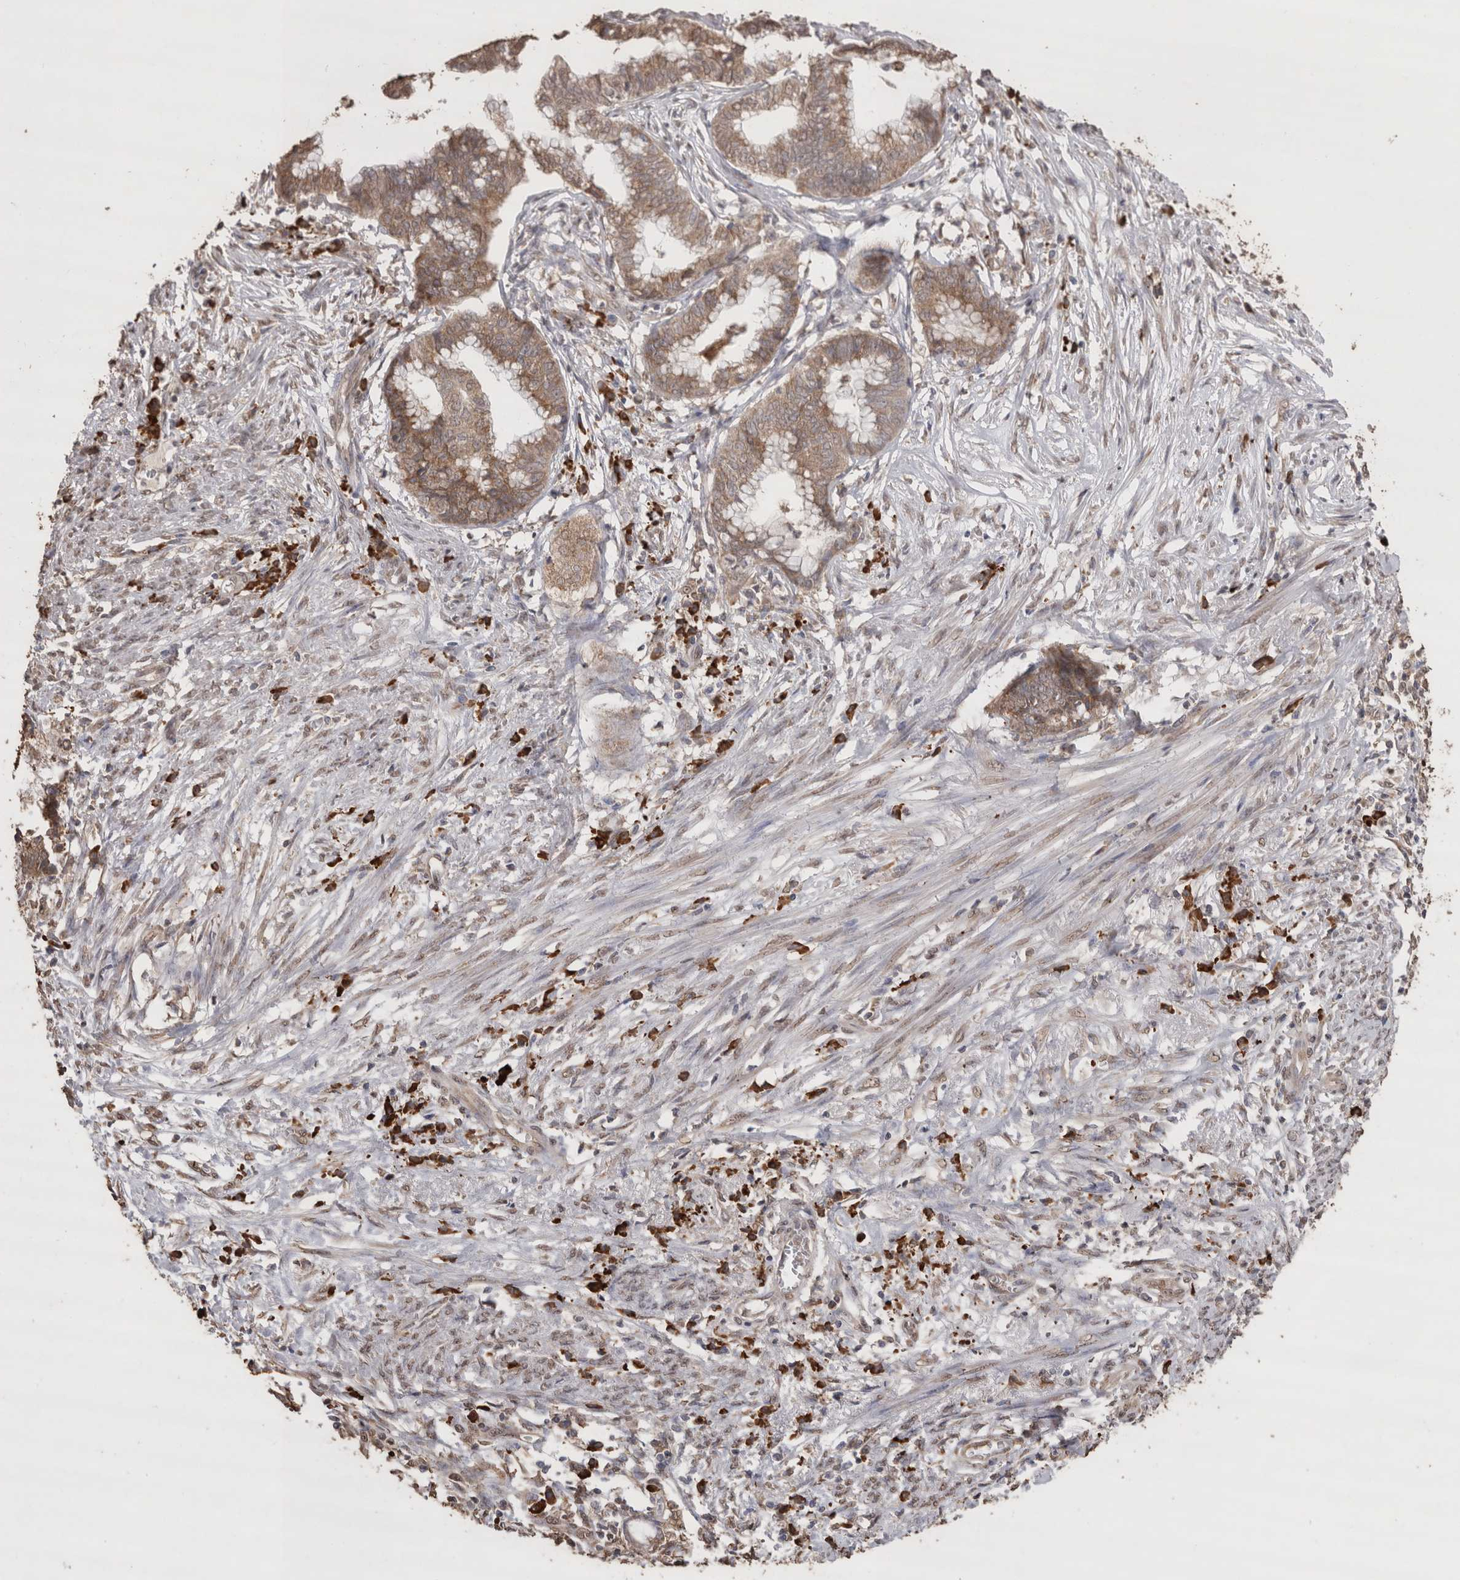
{"staining": {"intensity": "moderate", "quantity": ">75%", "location": "cytoplasmic/membranous"}, "tissue": "endometrial cancer", "cell_type": "Tumor cells", "image_type": "cancer", "snomed": [{"axis": "morphology", "description": "Necrosis, NOS"}, {"axis": "morphology", "description": "Adenocarcinoma, NOS"}, {"axis": "topography", "description": "Endometrium"}], "caption": "Endometrial cancer stained with a brown dye displays moderate cytoplasmic/membranous positive positivity in about >75% of tumor cells.", "gene": "CRELD2", "patient": {"sex": "female", "age": 79}}